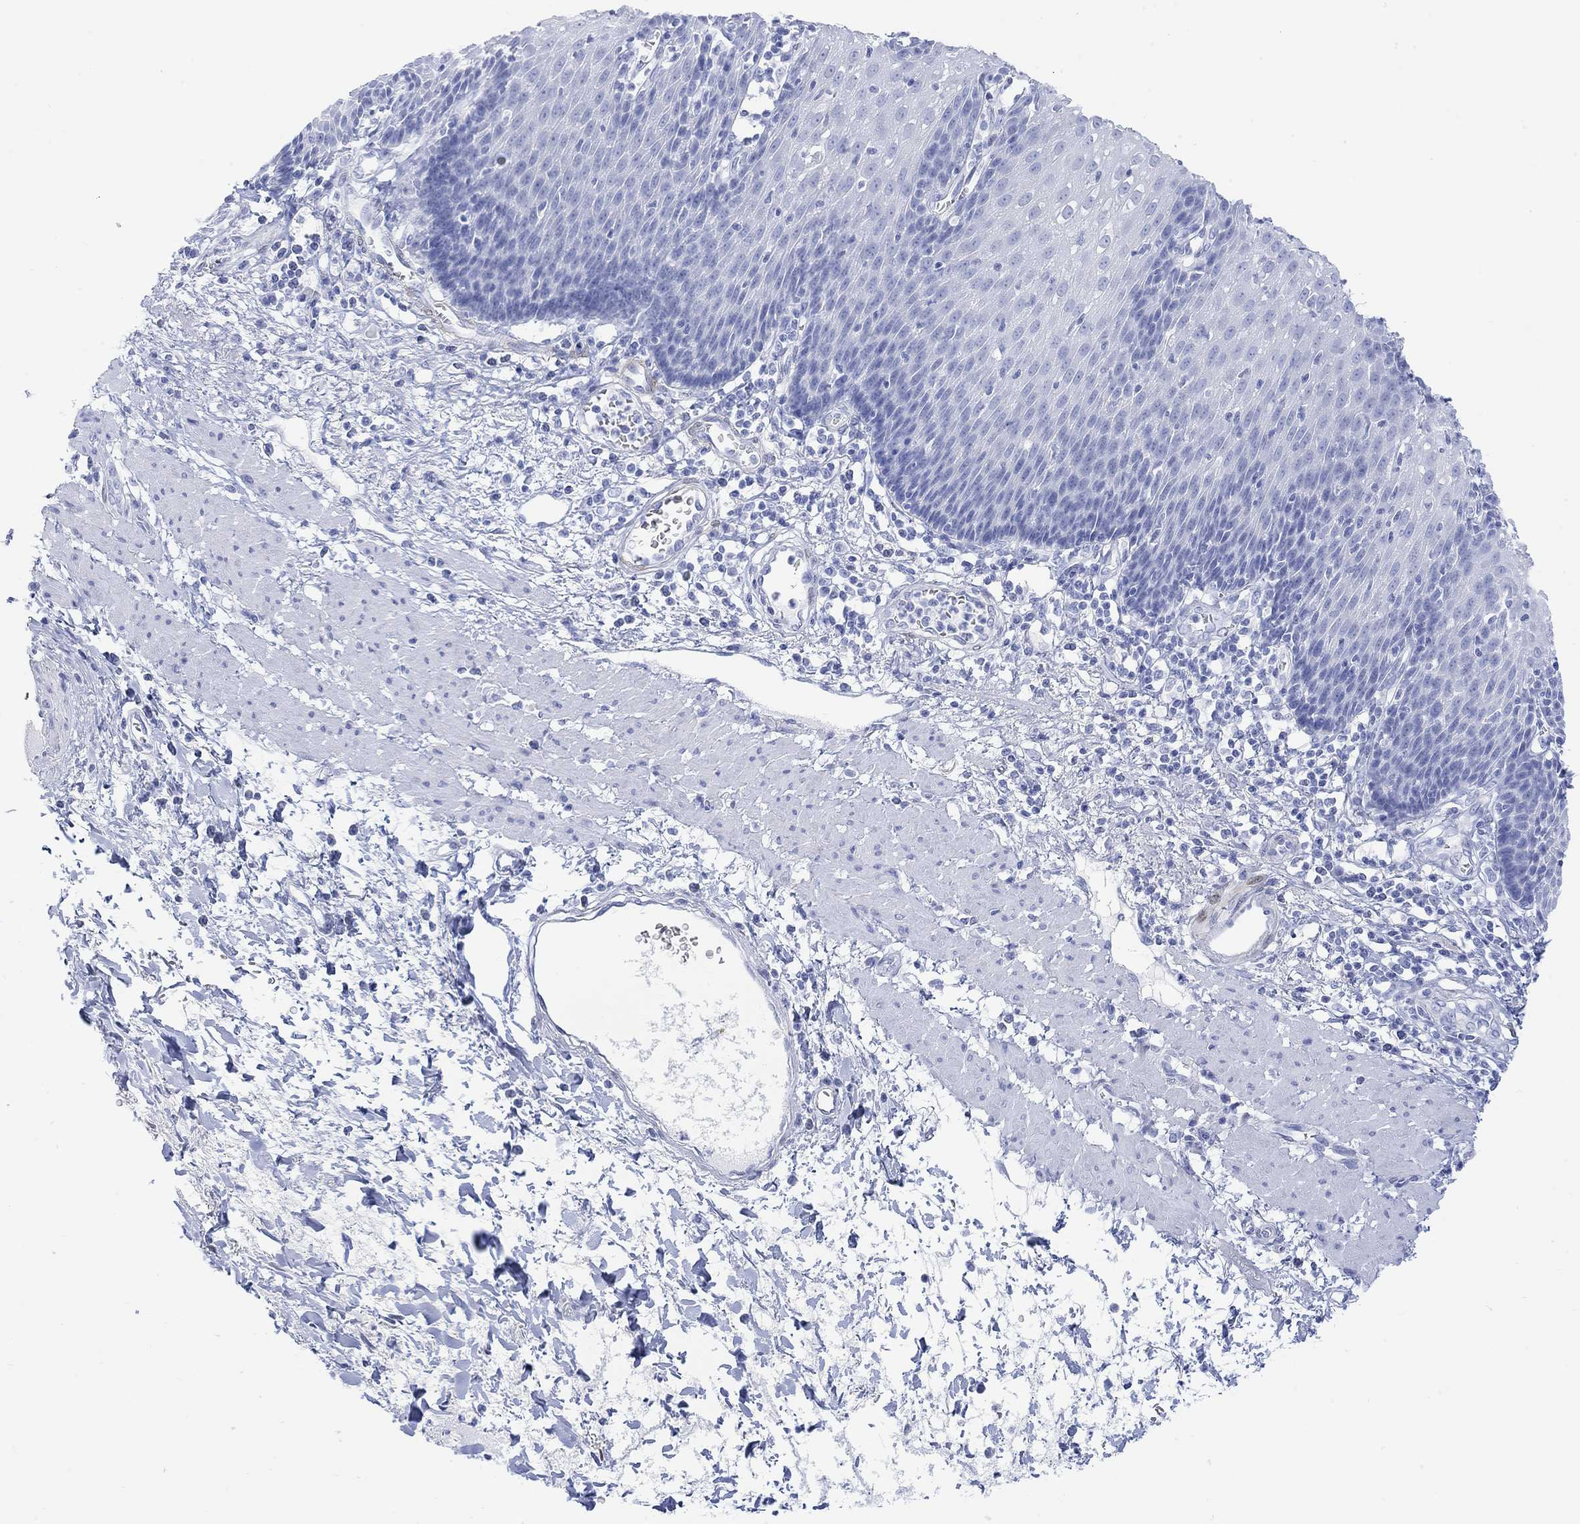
{"staining": {"intensity": "negative", "quantity": "none", "location": "none"}, "tissue": "esophagus", "cell_type": "Squamous epithelial cells", "image_type": "normal", "snomed": [{"axis": "morphology", "description": "Normal tissue, NOS"}, {"axis": "topography", "description": "Esophagus"}], "caption": "Image shows no significant protein staining in squamous epithelial cells of unremarkable esophagus.", "gene": "TPPP3", "patient": {"sex": "male", "age": 57}}